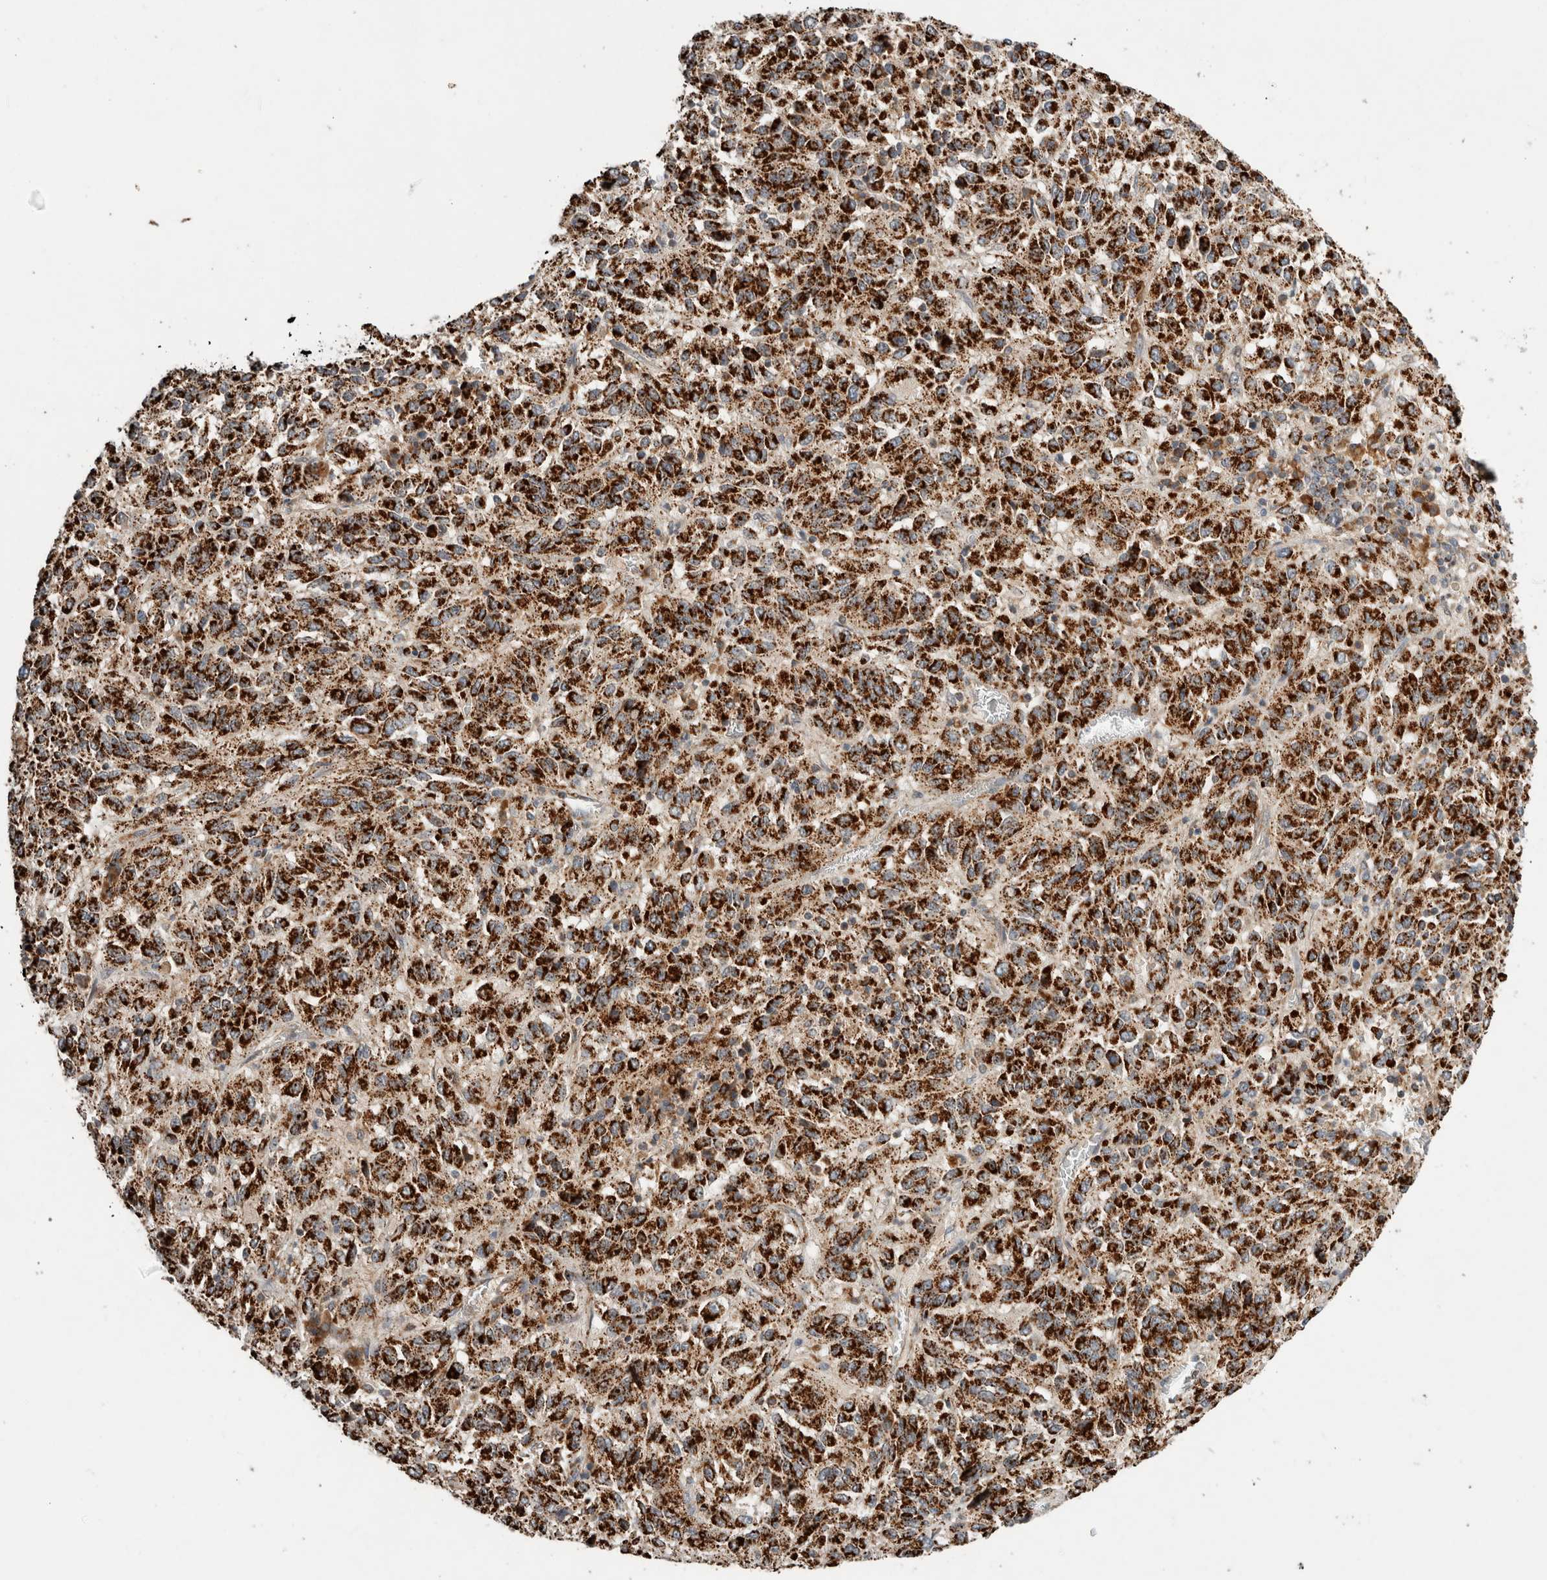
{"staining": {"intensity": "strong", "quantity": ">75%", "location": "cytoplasmic/membranous"}, "tissue": "melanoma", "cell_type": "Tumor cells", "image_type": "cancer", "snomed": [{"axis": "morphology", "description": "Malignant melanoma, Metastatic site"}, {"axis": "topography", "description": "Lung"}], "caption": "This is a histology image of immunohistochemistry staining of malignant melanoma (metastatic site), which shows strong positivity in the cytoplasmic/membranous of tumor cells.", "gene": "AMPD1", "patient": {"sex": "male", "age": 64}}